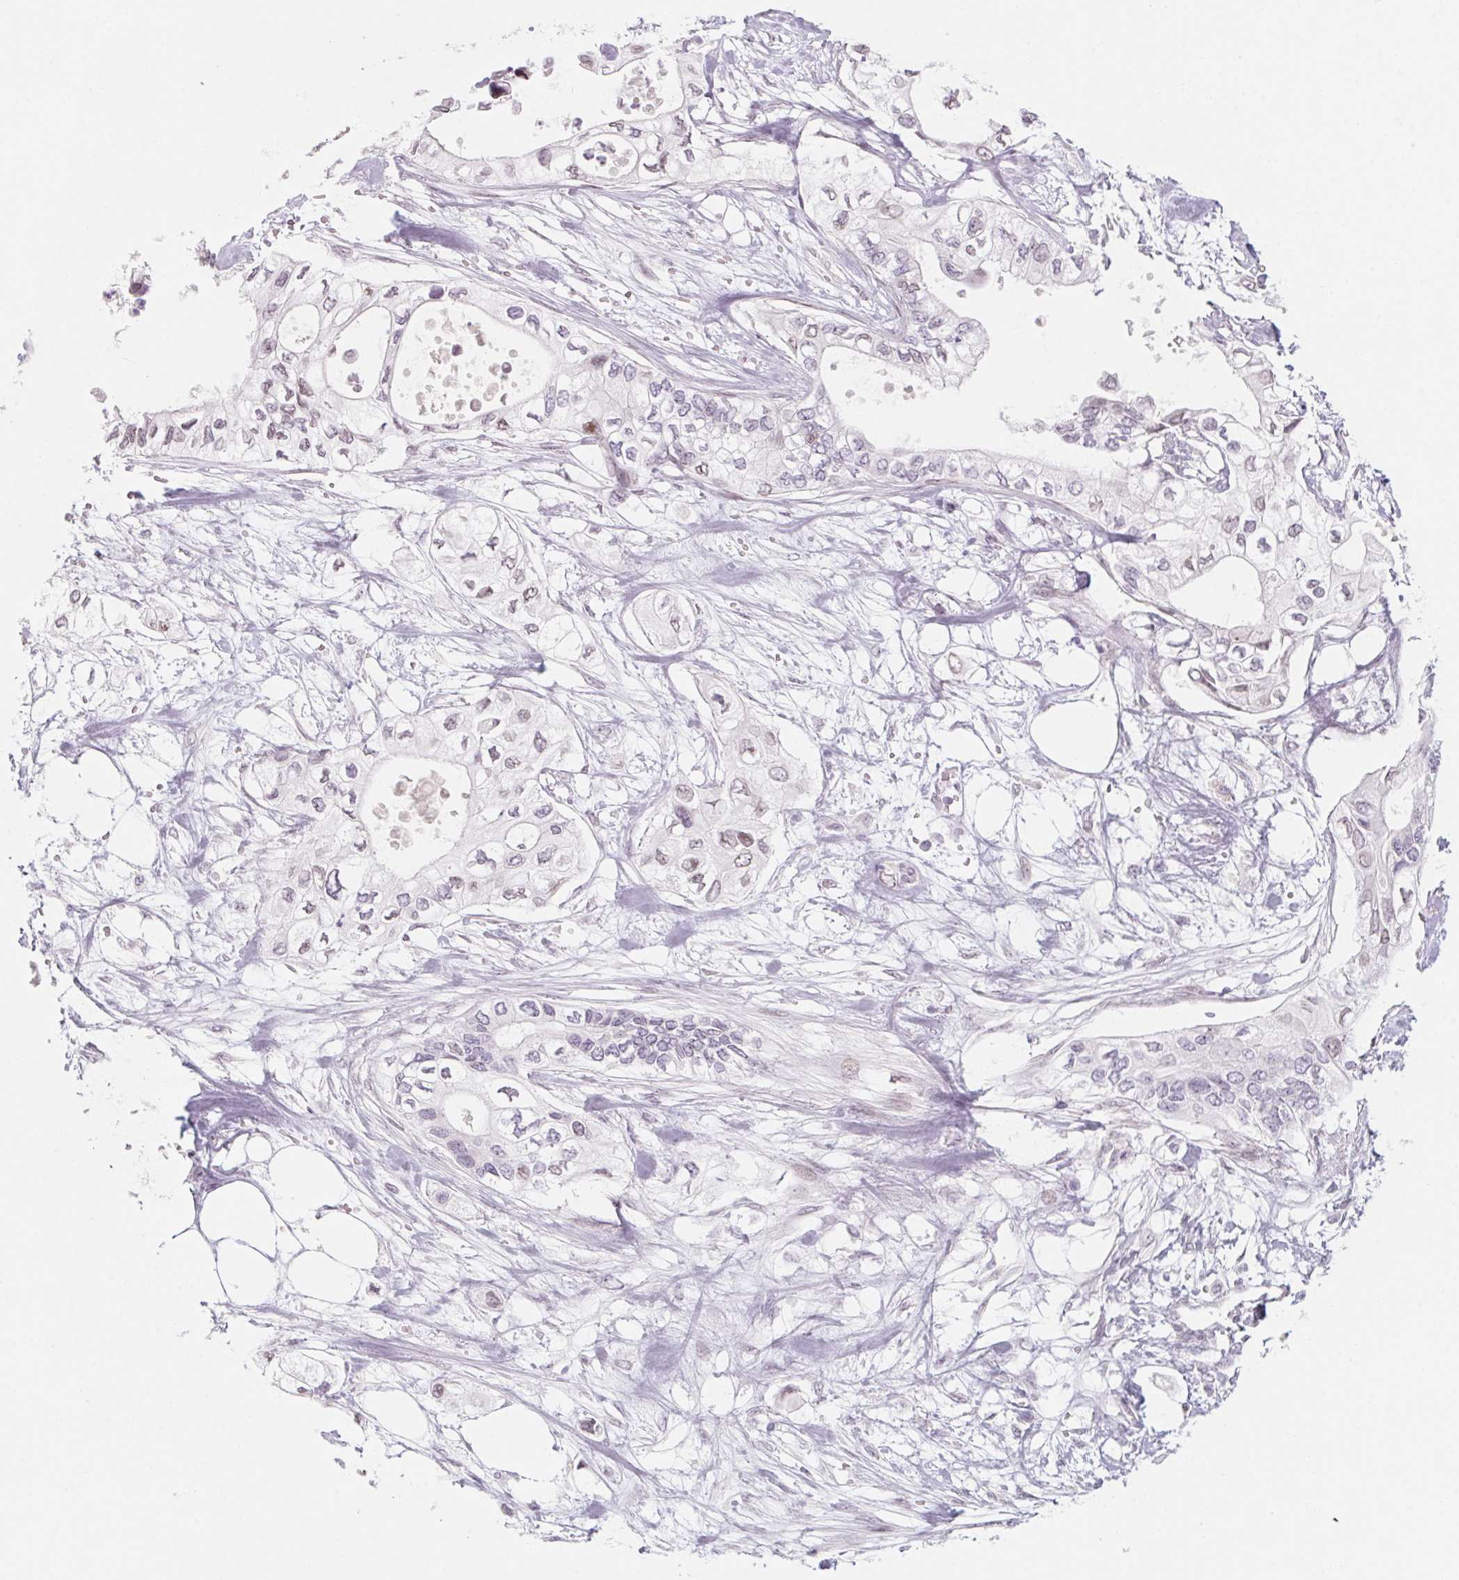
{"staining": {"intensity": "weak", "quantity": "<25%", "location": "nuclear"}, "tissue": "pancreatic cancer", "cell_type": "Tumor cells", "image_type": "cancer", "snomed": [{"axis": "morphology", "description": "Adenocarcinoma, NOS"}, {"axis": "topography", "description": "Pancreas"}], "caption": "Immunohistochemical staining of human pancreatic adenocarcinoma displays no significant expression in tumor cells.", "gene": "KCNQ2", "patient": {"sex": "female", "age": 63}}